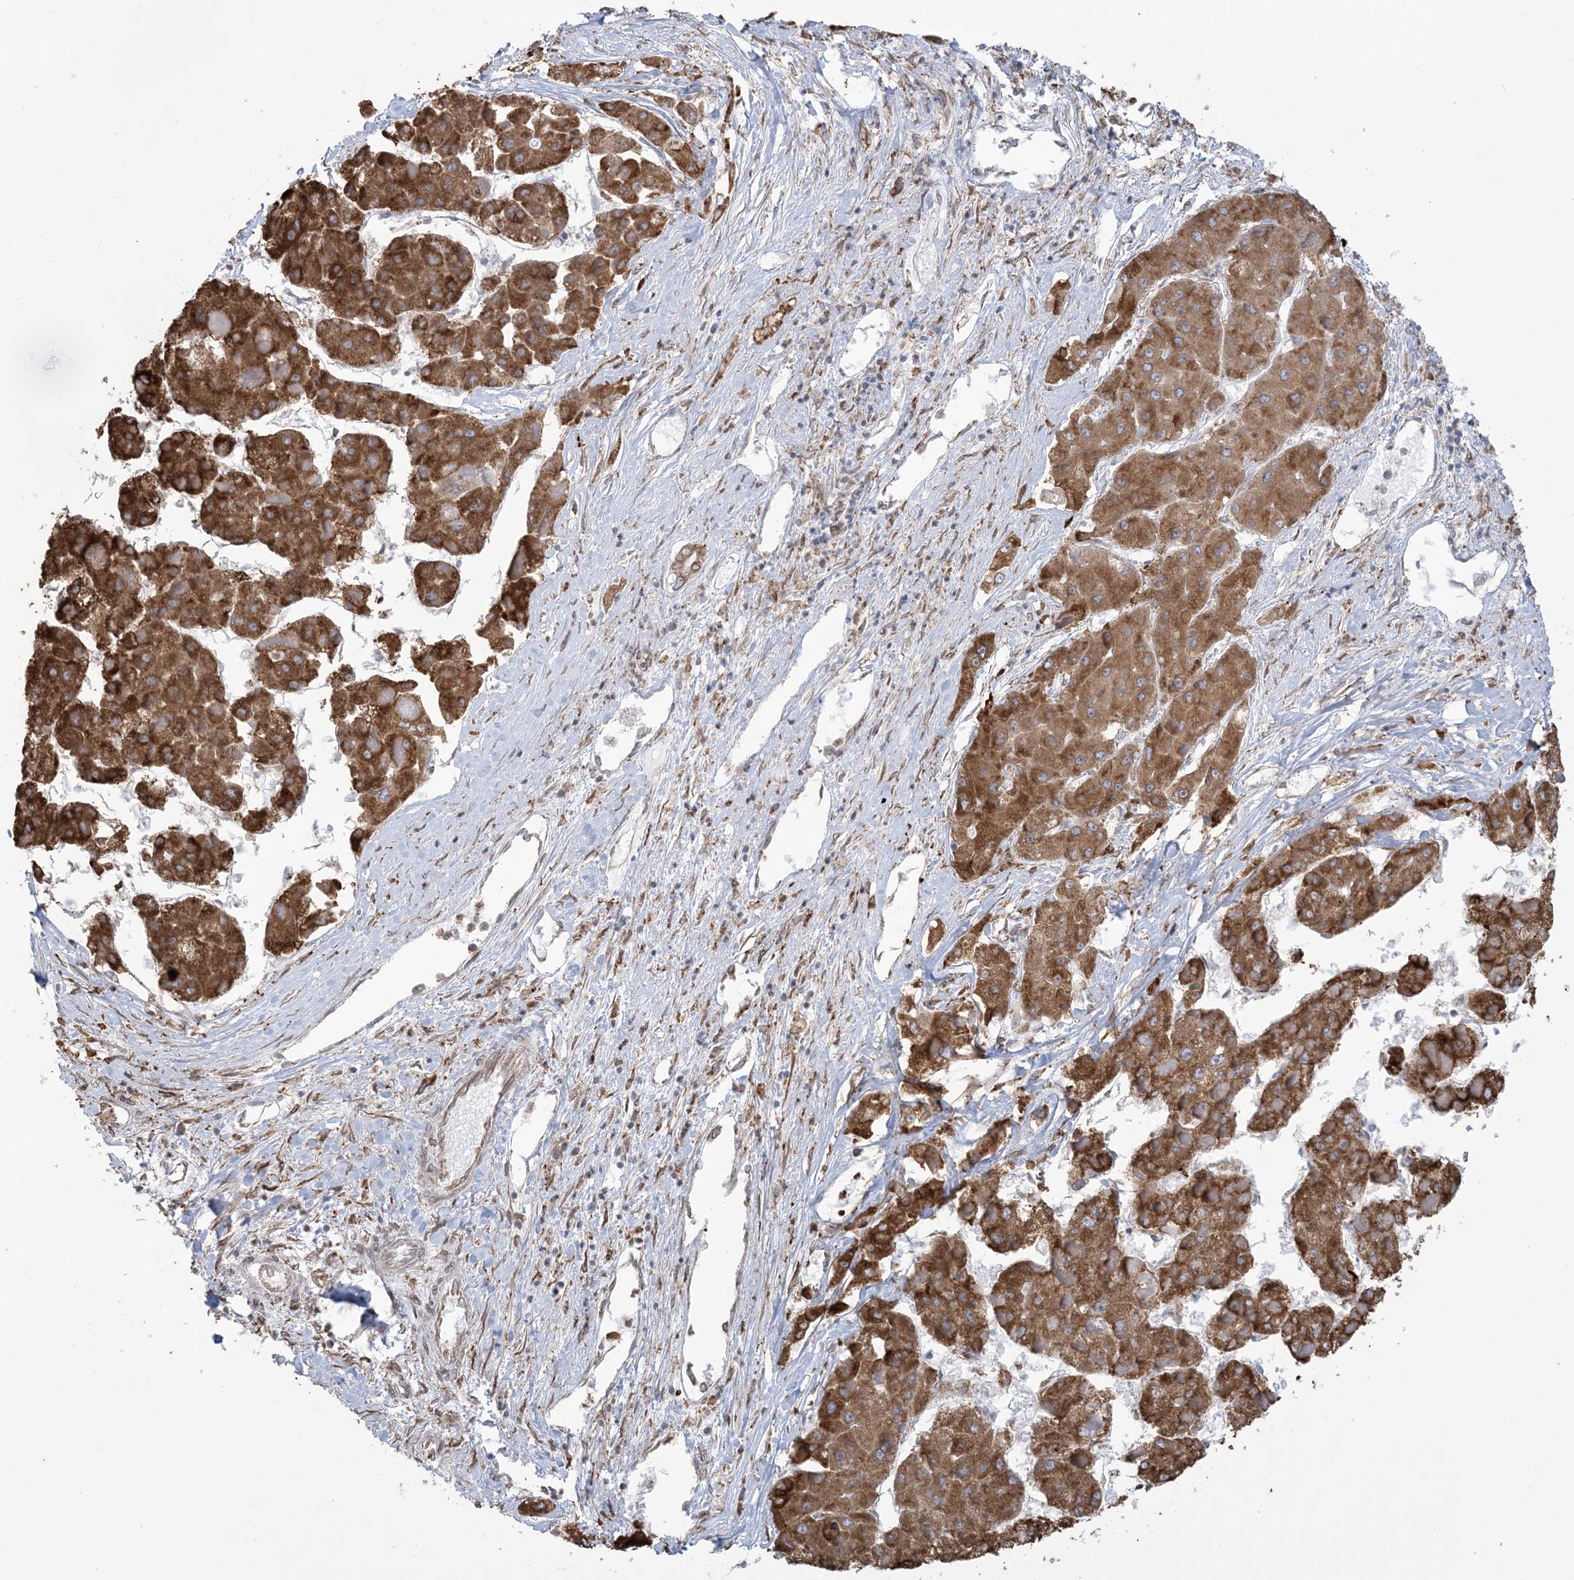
{"staining": {"intensity": "strong", "quantity": ">75%", "location": "cytoplasmic/membranous"}, "tissue": "liver cancer", "cell_type": "Tumor cells", "image_type": "cancer", "snomed": [{"axis": "morphology", "description": "Carcinoma, Hepatocellular, NOS"}, {"axis": "topography", "description": "Liver"}], "caption": "An immunohistochemistry (IHC) micrograph of tumor tissue is shown. Protein staining in brown shows strong cytoplasmic/membranous positivity in liver hepatocellular carcinoma within tumor cells.", "gene": "SHANK1", "patient": {"sex": "female", "age": 73}}